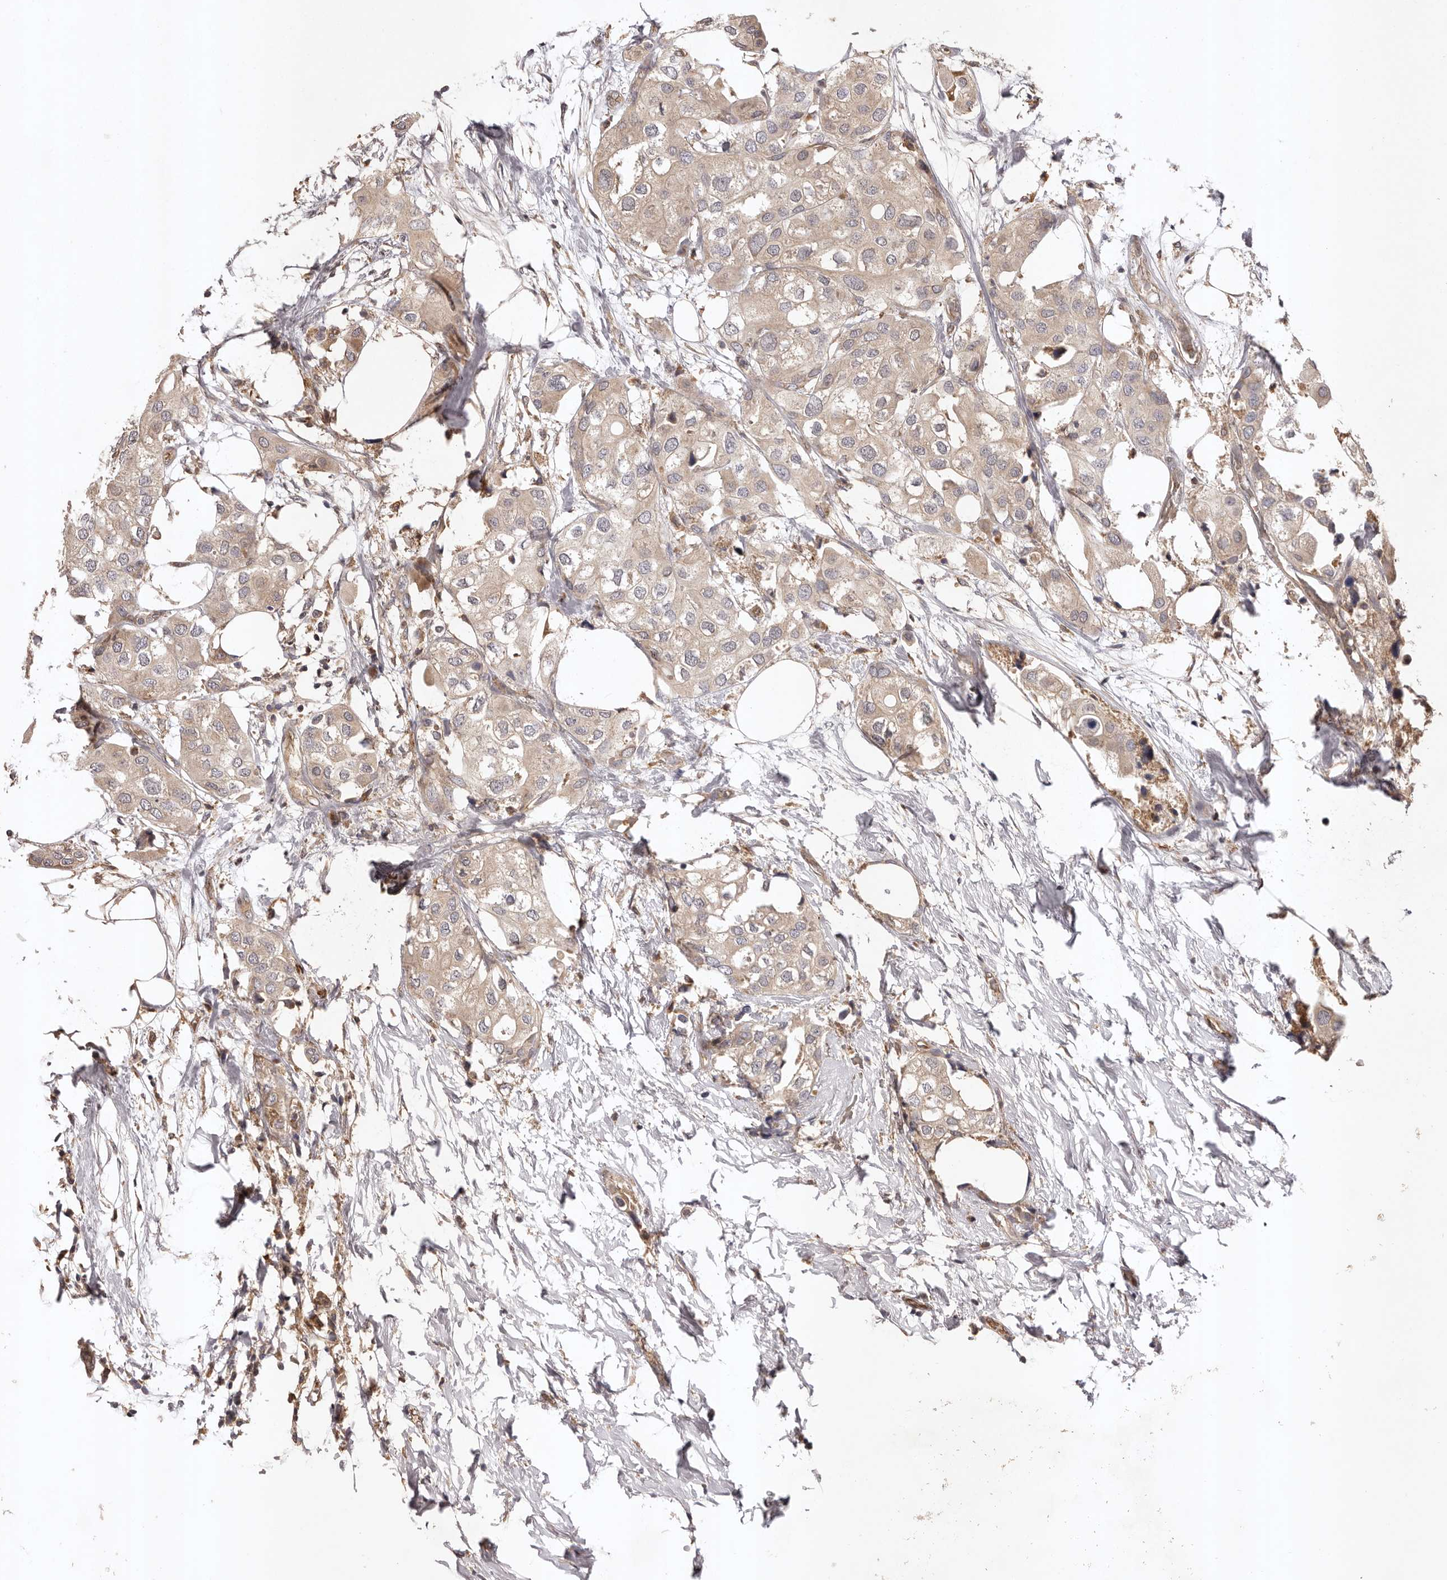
{"staining": {"intensity": "weak", "quantity": "25%-75%", "location": "cytoplasmic/membranous"}, "tissue": "urothelial cancer", "cell_type": "Tumor cells", "image_type": "cancer", "snomed": [{"axis": "morphology", "description": "Urothelial carcinoma, High grade"}, {"axis": "topography", "description": "Urinary bladder"}], "caption": "Immunohistochemistry staining of urothelial cancer, which reveals low levels of weak cytoplasmic/membranous expression in approximately 25%-75% of tumor cells indicating weak cytoplasmic/membranous protein expression. The staining was performed using DAB (3,3'-diaminobenzidine) (brown) for protein detection and nuclei were counterstained in hematoxylin (blue).", "gene": "UBR2", "patient": {"sex": "male", "age": 64}}